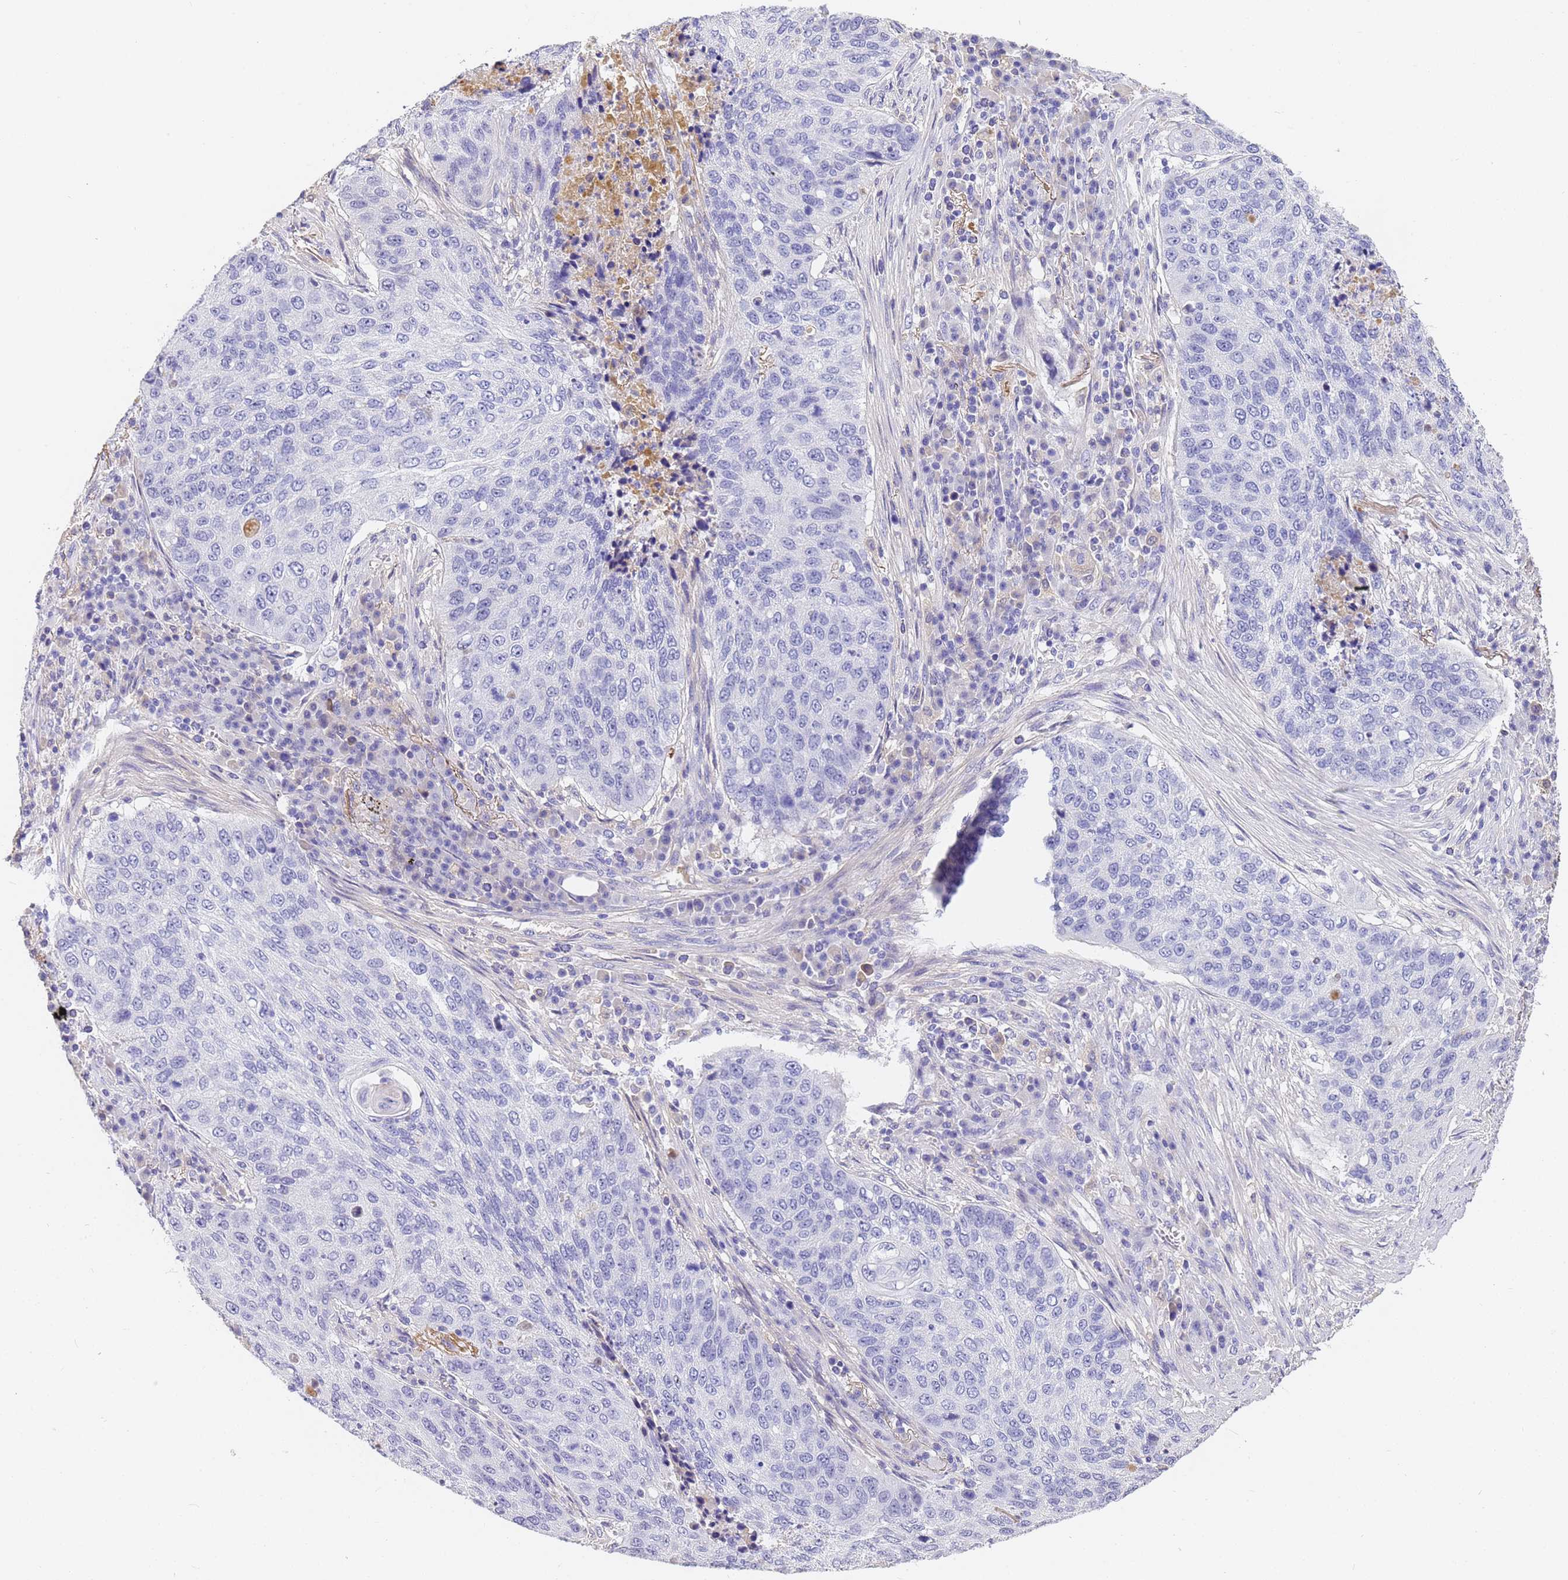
{"staining": {"intensity": "negative", "quantity": "none", "location": "none"}, "tissue": "lung cancer", "cell_type": "Tumor cells", "image_type": "cancer", "snomed": [{"axis": "morphology", "description": "Squamous cell carcinoma, NOS"}, {"axis": "topography", "description": "Lung"}], "caption": "DAB immunohistochemical staining of squamous cell carcinoma (lung) shows no significant positivity in tumor cells. Nuclei are stained in blue.", "gene": "CFHR2", "patient": {"sex": "female", "age": 63}}